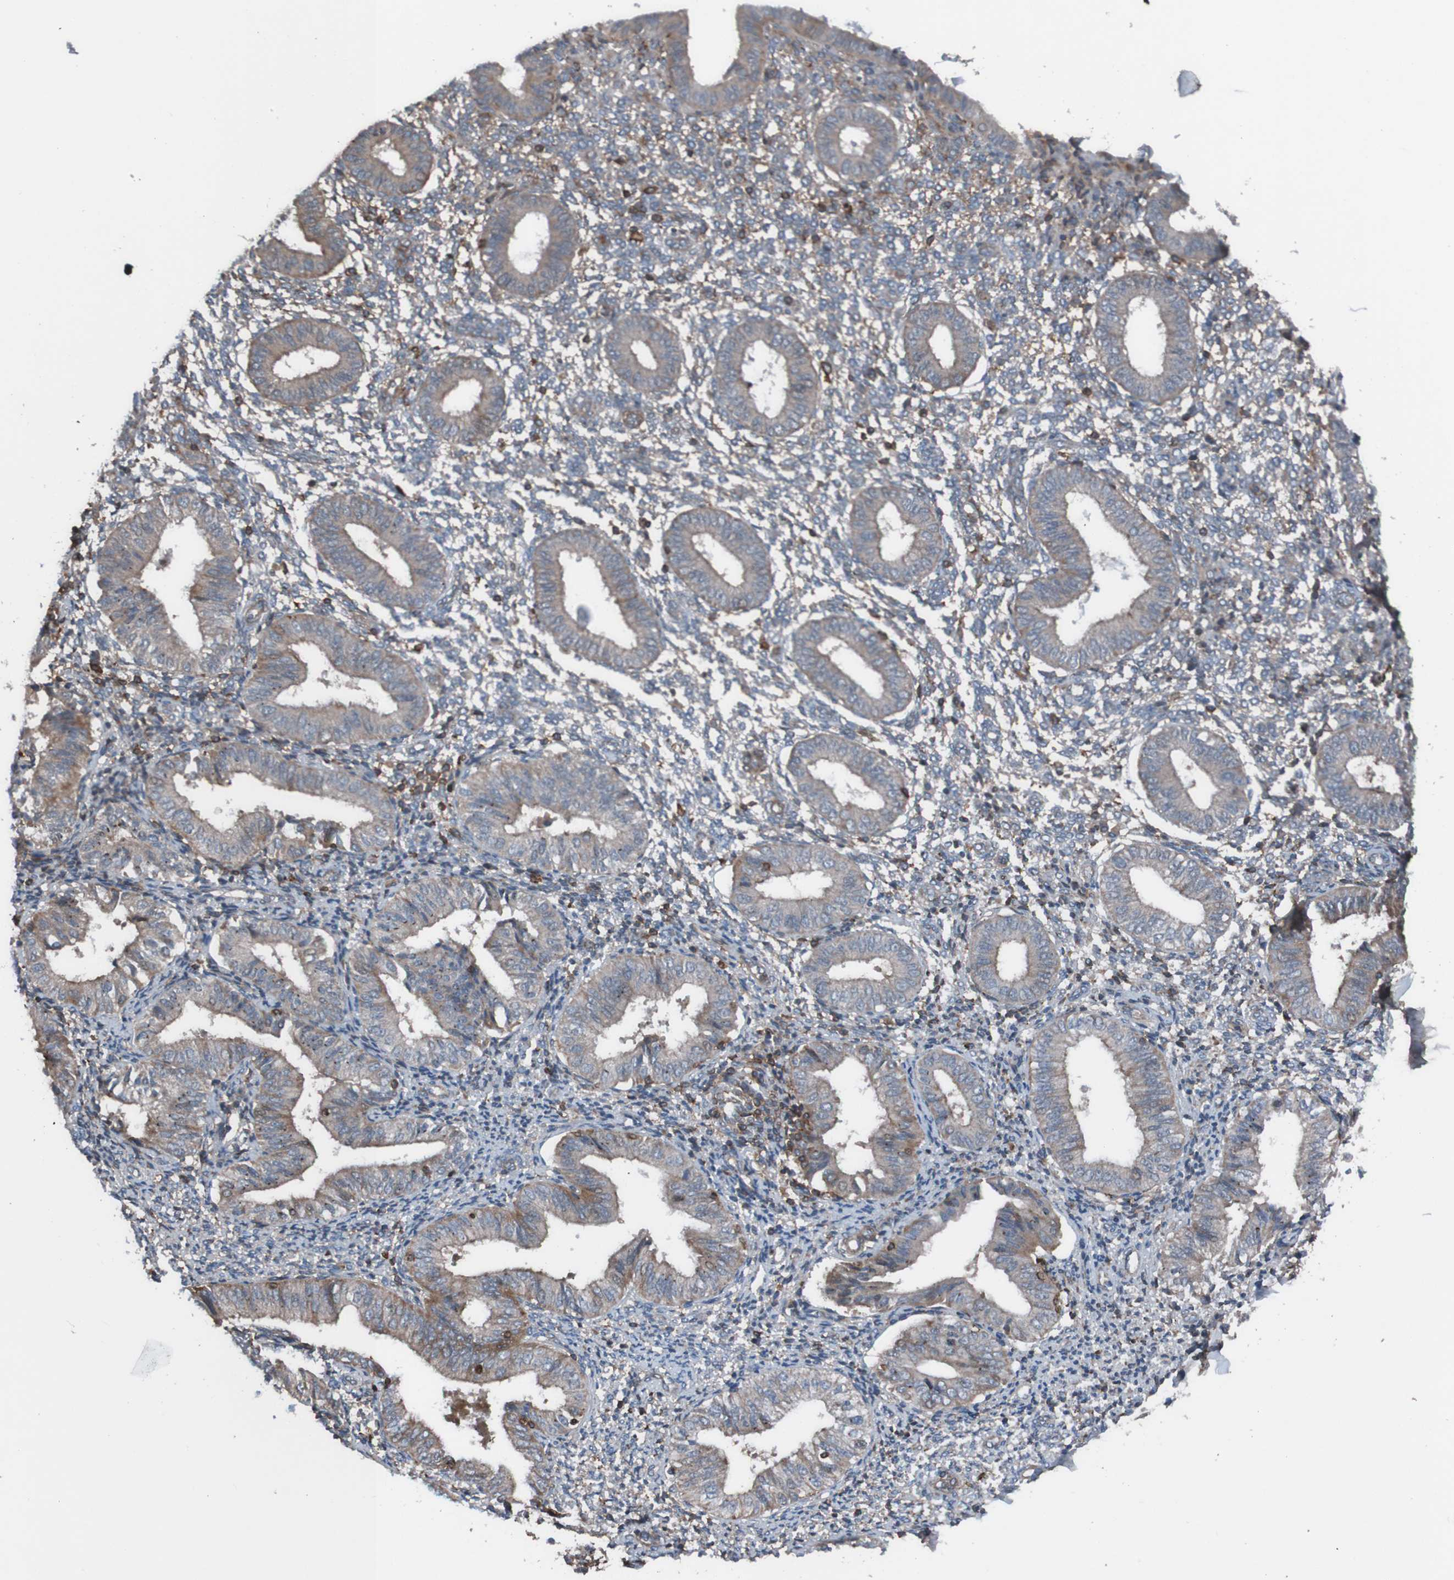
{"staining": {"intensity": "moderate", "quantity": "<25%", "location": "cytoplasmic/membranous"}, "tissue": "endometrium", "cell_type": "Cells in endometrial stroma", "image_type": "normal", "snomed": [{"axis": "morphology", "description": "Normal tissue, NOS"}, {"axis": "topography", "description": "Endometrium"}], "caption": "Immunohistochemistry (IHC) (DAB (3,3'-diaminobenzidine)) staining of benign human endometrium demonstrates moderate cytoplasmic/membranous protein positivity in approximately <25% of cells in endometrial stroma. Using DAB (brown) and hematoxylin (blue) stains, captured at high magnification using brightfield microscopy.", "gene": "PDGFB", "patient": {"sex": "female", "age": 50}}